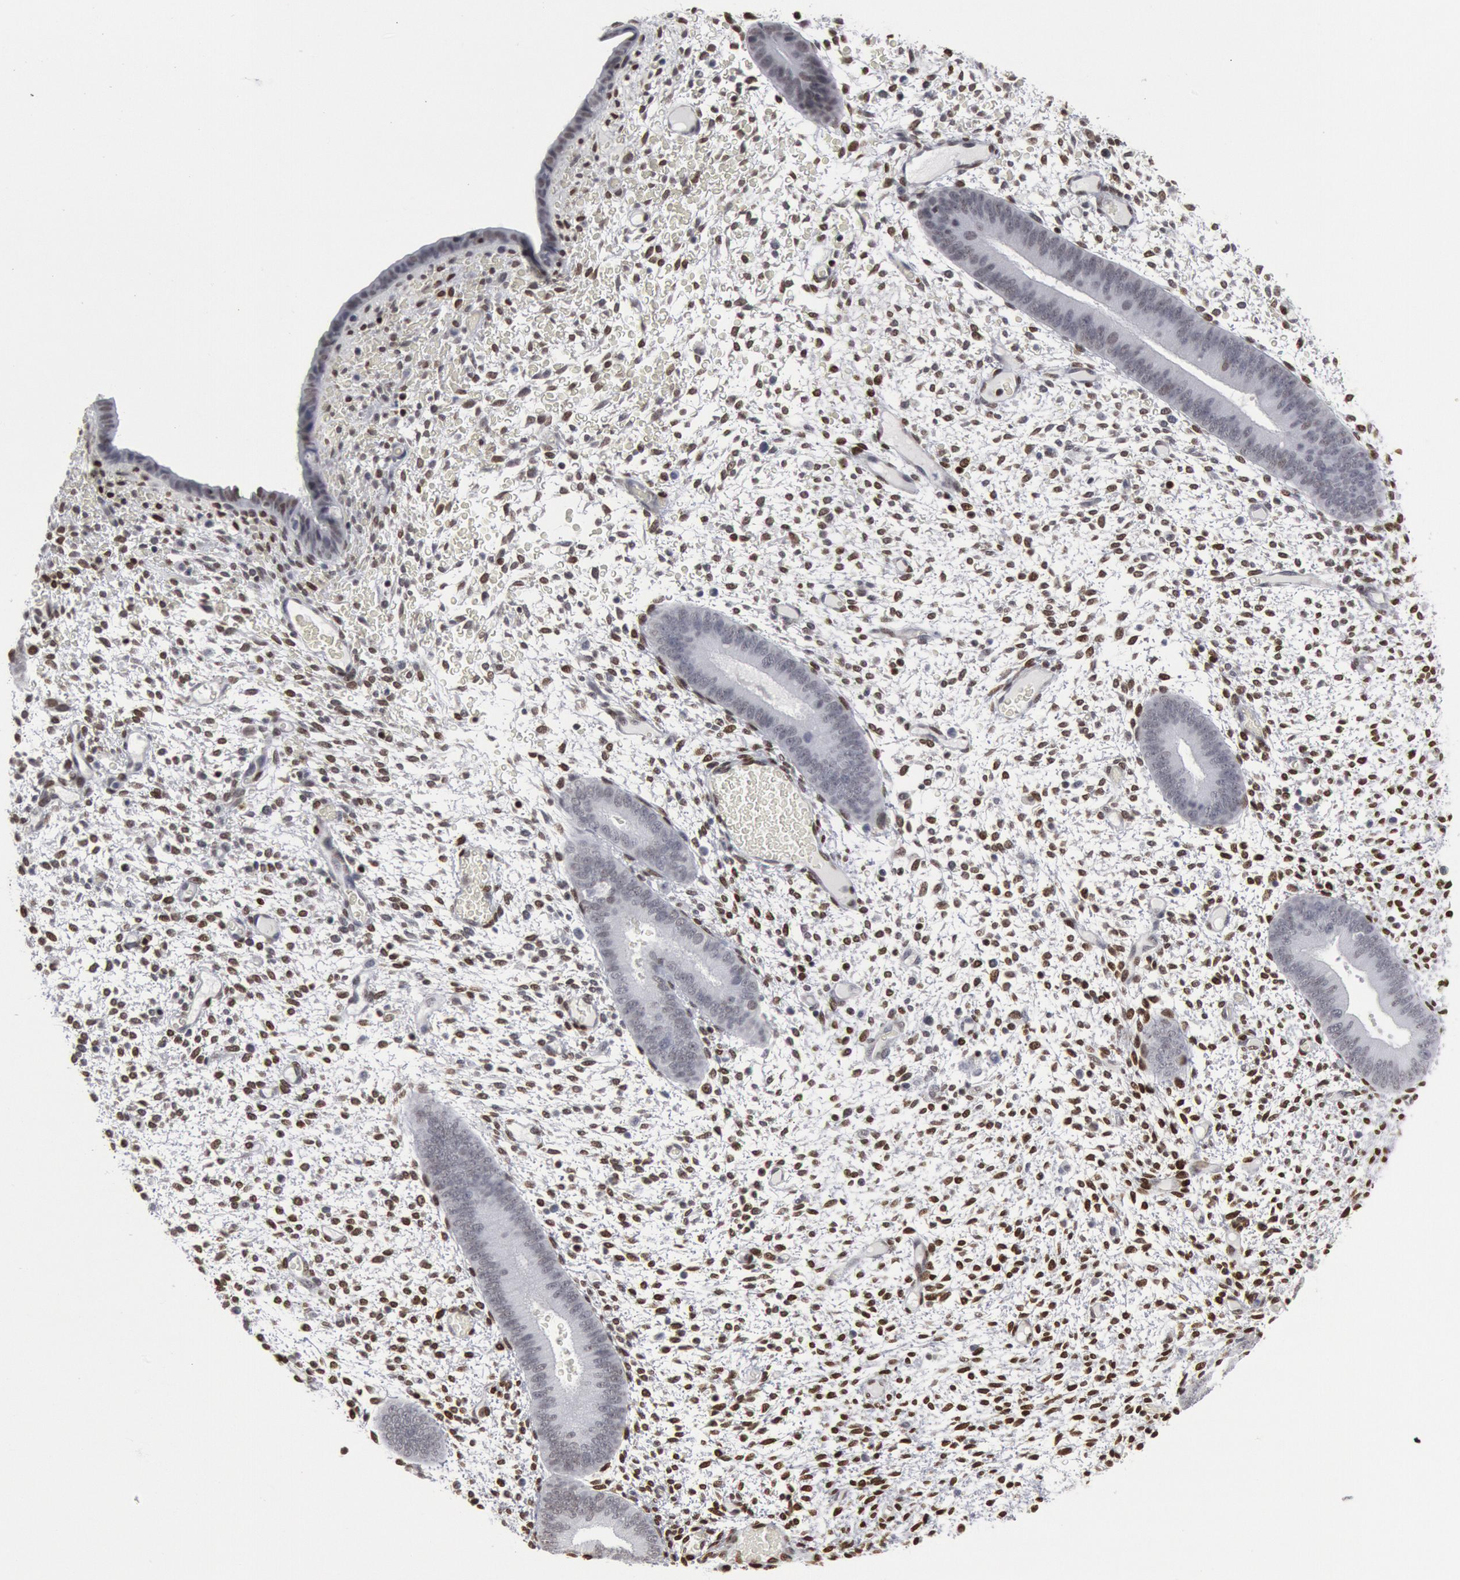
{"staining": {"intensity": "weak", "quantity": "25%-75%", "location": "nuclear"}, "tissue": "endometrium", "cell_type": "Cells in endometrial stroma", "image_type": "normal", "snomed": [{"axis": "morphology", "description": "Normal tissue, NOS"}, {"axis": "topography", "description": "Endometrium"}], "caption": "A brown stain shows weak nuclear staining of a protein in cells in endometrial stroma of unremarkable human endometrium. The staining was performed using DAB to visualize the protein expression in brown, while the nuclei were stained in blue with hematoxylin (Magnification: 20x).", "gene": "MECP2", "patient": {"sex": "female", "age": 42}}